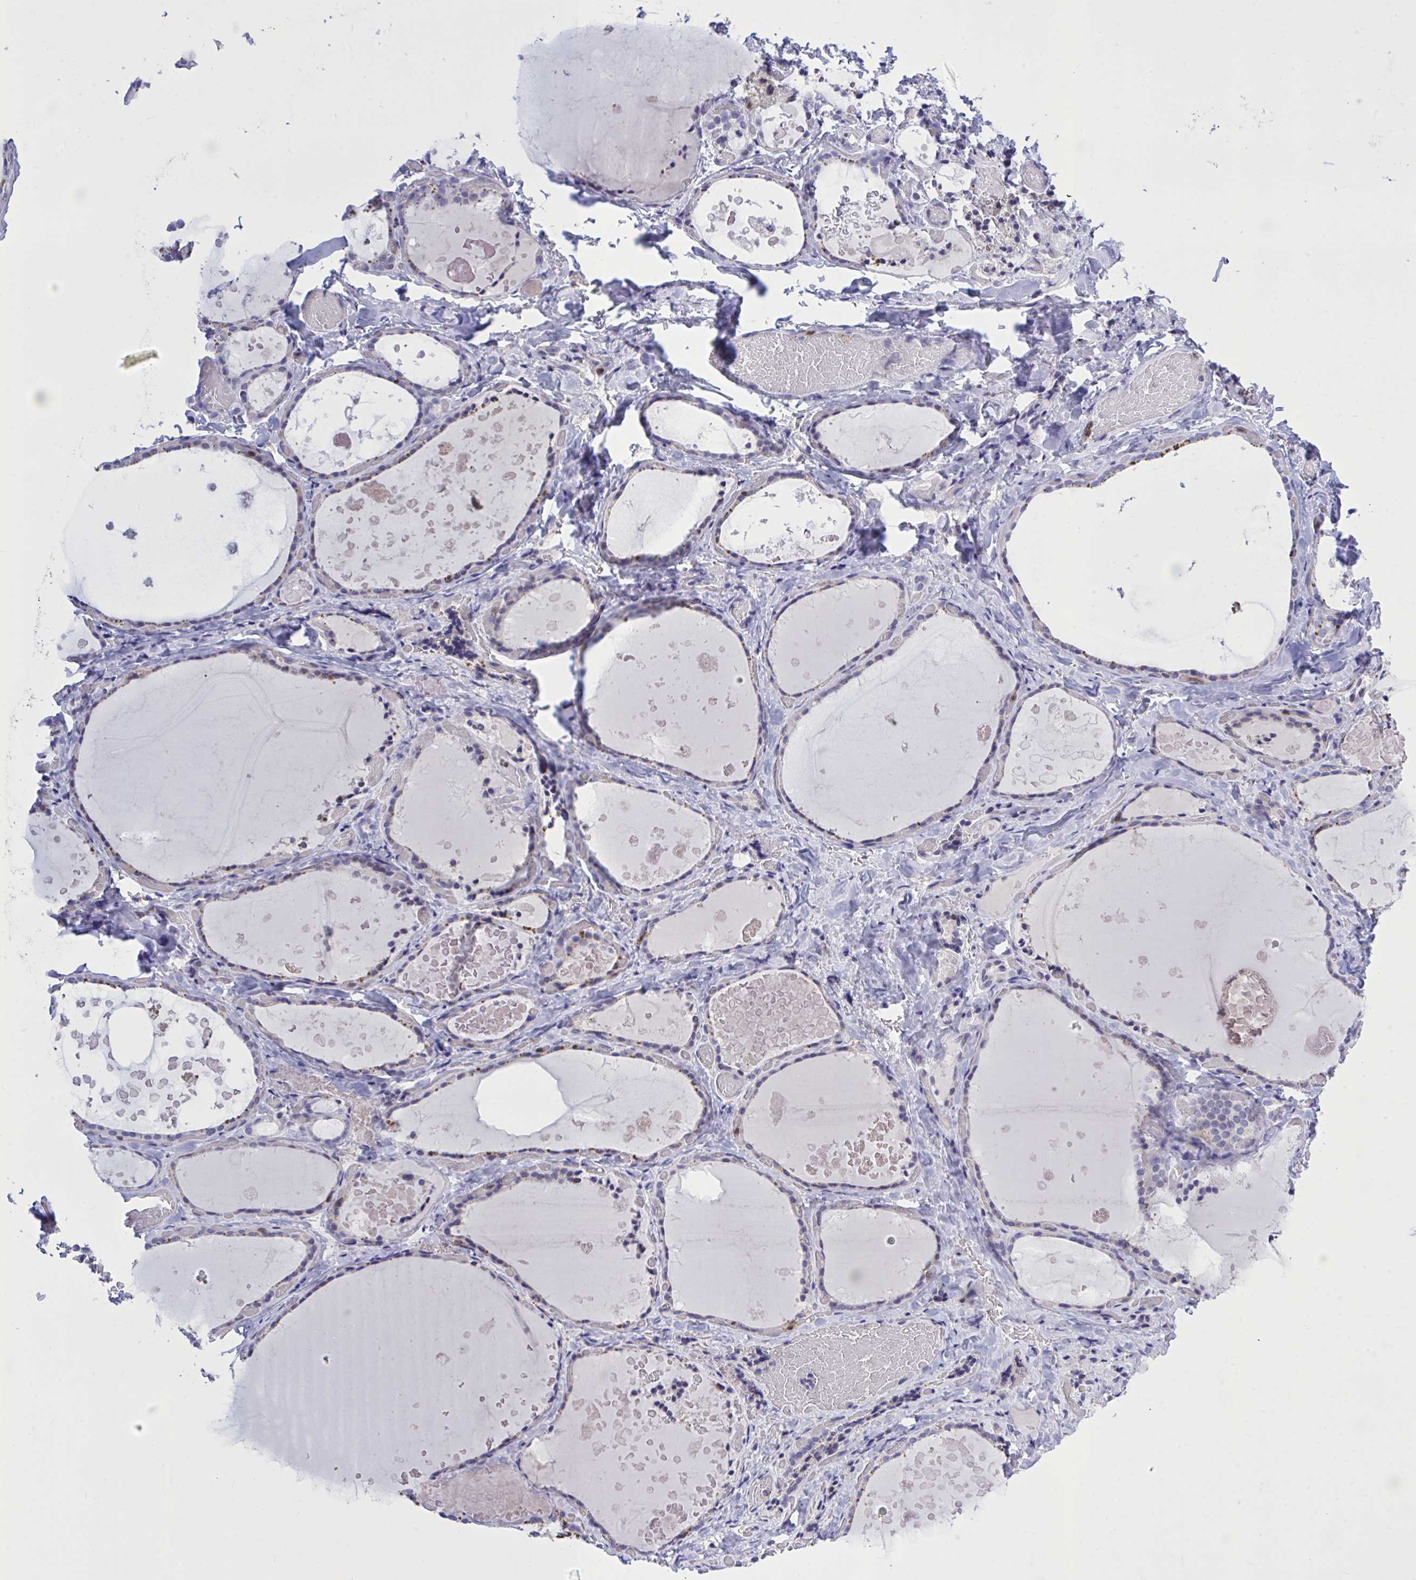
{"staining": {"intensity": "weak", "quantity": "<25%", "location": "cytoplasmic/membranous"}, "tissue": "thyroid gland", "cell_type": "Glandular cells", "image_type": "normal", "snomed": [{"axis": "morphology", "description": "Normal tissue, NOS"}, {"axis": "topography", "description": "Thyroid gland"}], "caption": "DAB immunohistochemical staining of benign thyroid gland displays no significant positivity in glandular cells.", "gene": "CXCL8", "patient": {"sex": "female", "age": 56}}